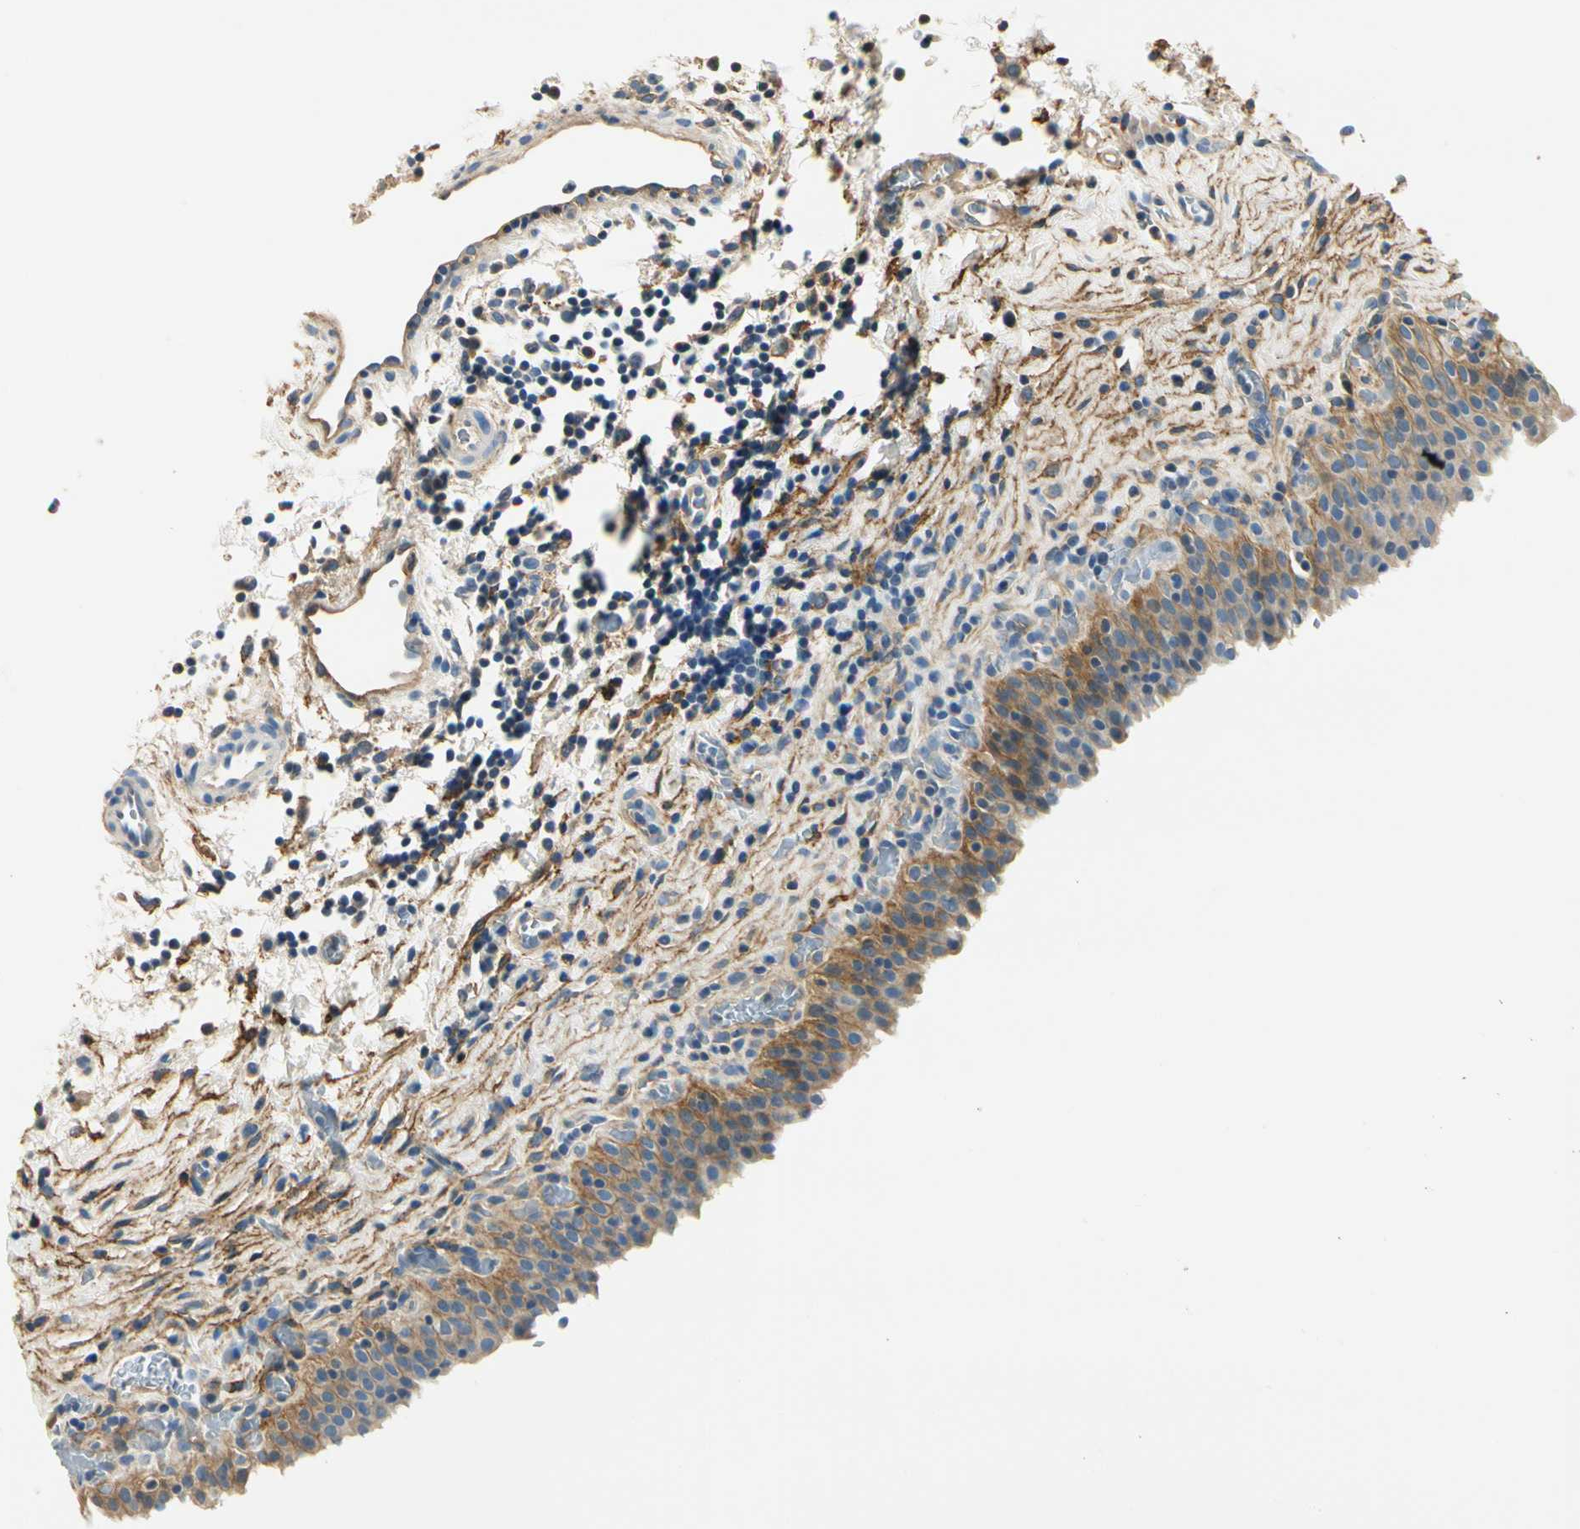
{"staining": {"intensity": "moderate", "quantity": ">75%", "location": "cytoplasmic/membranous"}, "tissue": "urinary bladder", "cell_type": "Urothelial cells", "image_type": "normal", "snomed": [{"axis": "morphology", "description": "Normal tissue, NOS"}, {"axis": "topography", "description": "Urinary bladder"}], "caption": "IHC (DAB (3,3'-diaminobenzidine)) staining of benign urinary bladder demonstrates moderate cytoplasmic/membranous protein positivity in approximately >75% of urothelial cells.", "gene": "TGFBR3", "patient": {"sex": "male", "age": 51}}